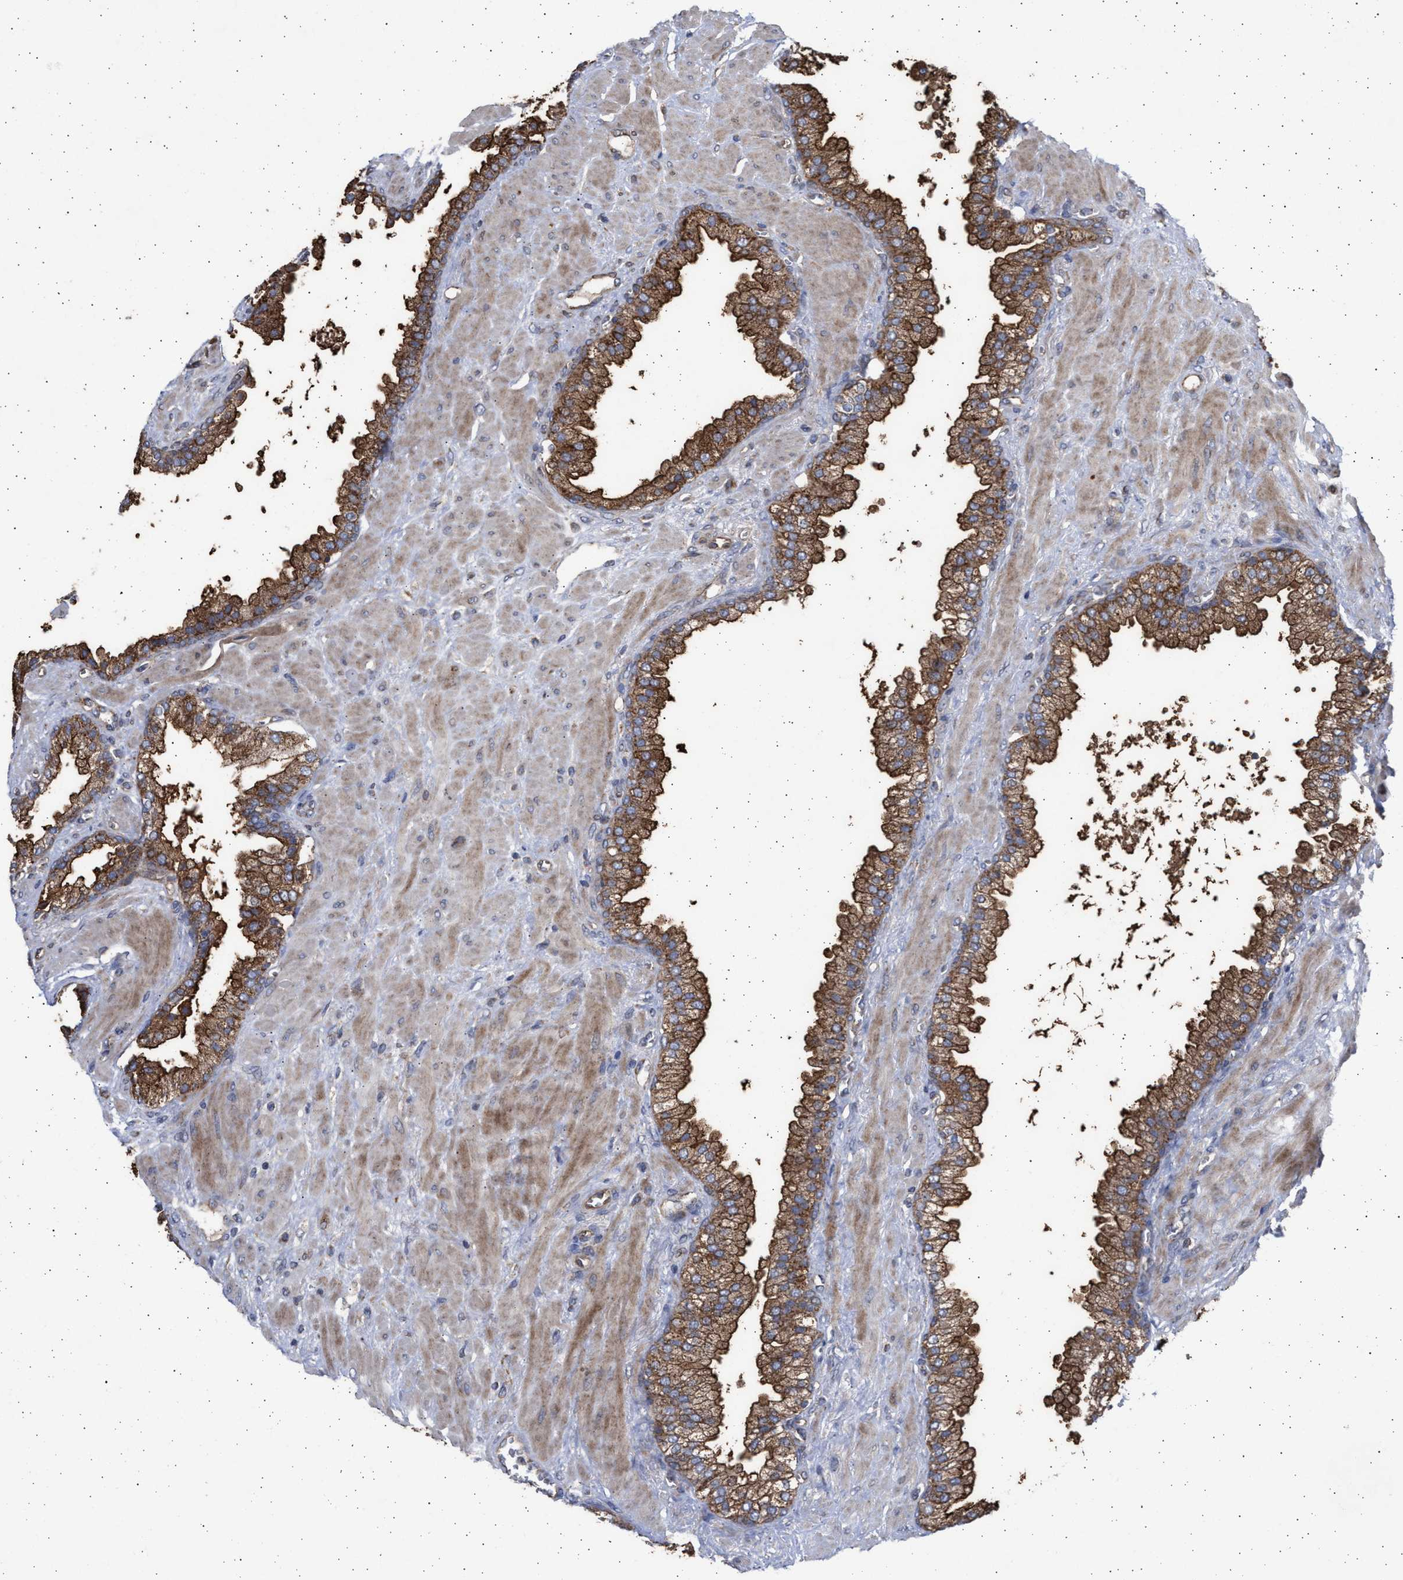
{"staining": {"intensity": "strong", "quantity": ">75%", "location": "cytoplasmic/membranous"}, "tissue": "prostate cancer", "cell_type": "Tumor cells", "image_type": "cancer", "snomed": [{"axis": "morphology", "description": "Adenocarcinoma, Low grade"}, {"axis": "topography", "description": "Prostate"}], "caption": "Low-grade adenocarcinoma (prostate) tissue displays strong cytoplasmic/membranous staining in approximately >75% of tumor cells, visualized by immunohistochemistry.", "gene": "TTC19", "patient": {"sex": "male", "age": 71}}